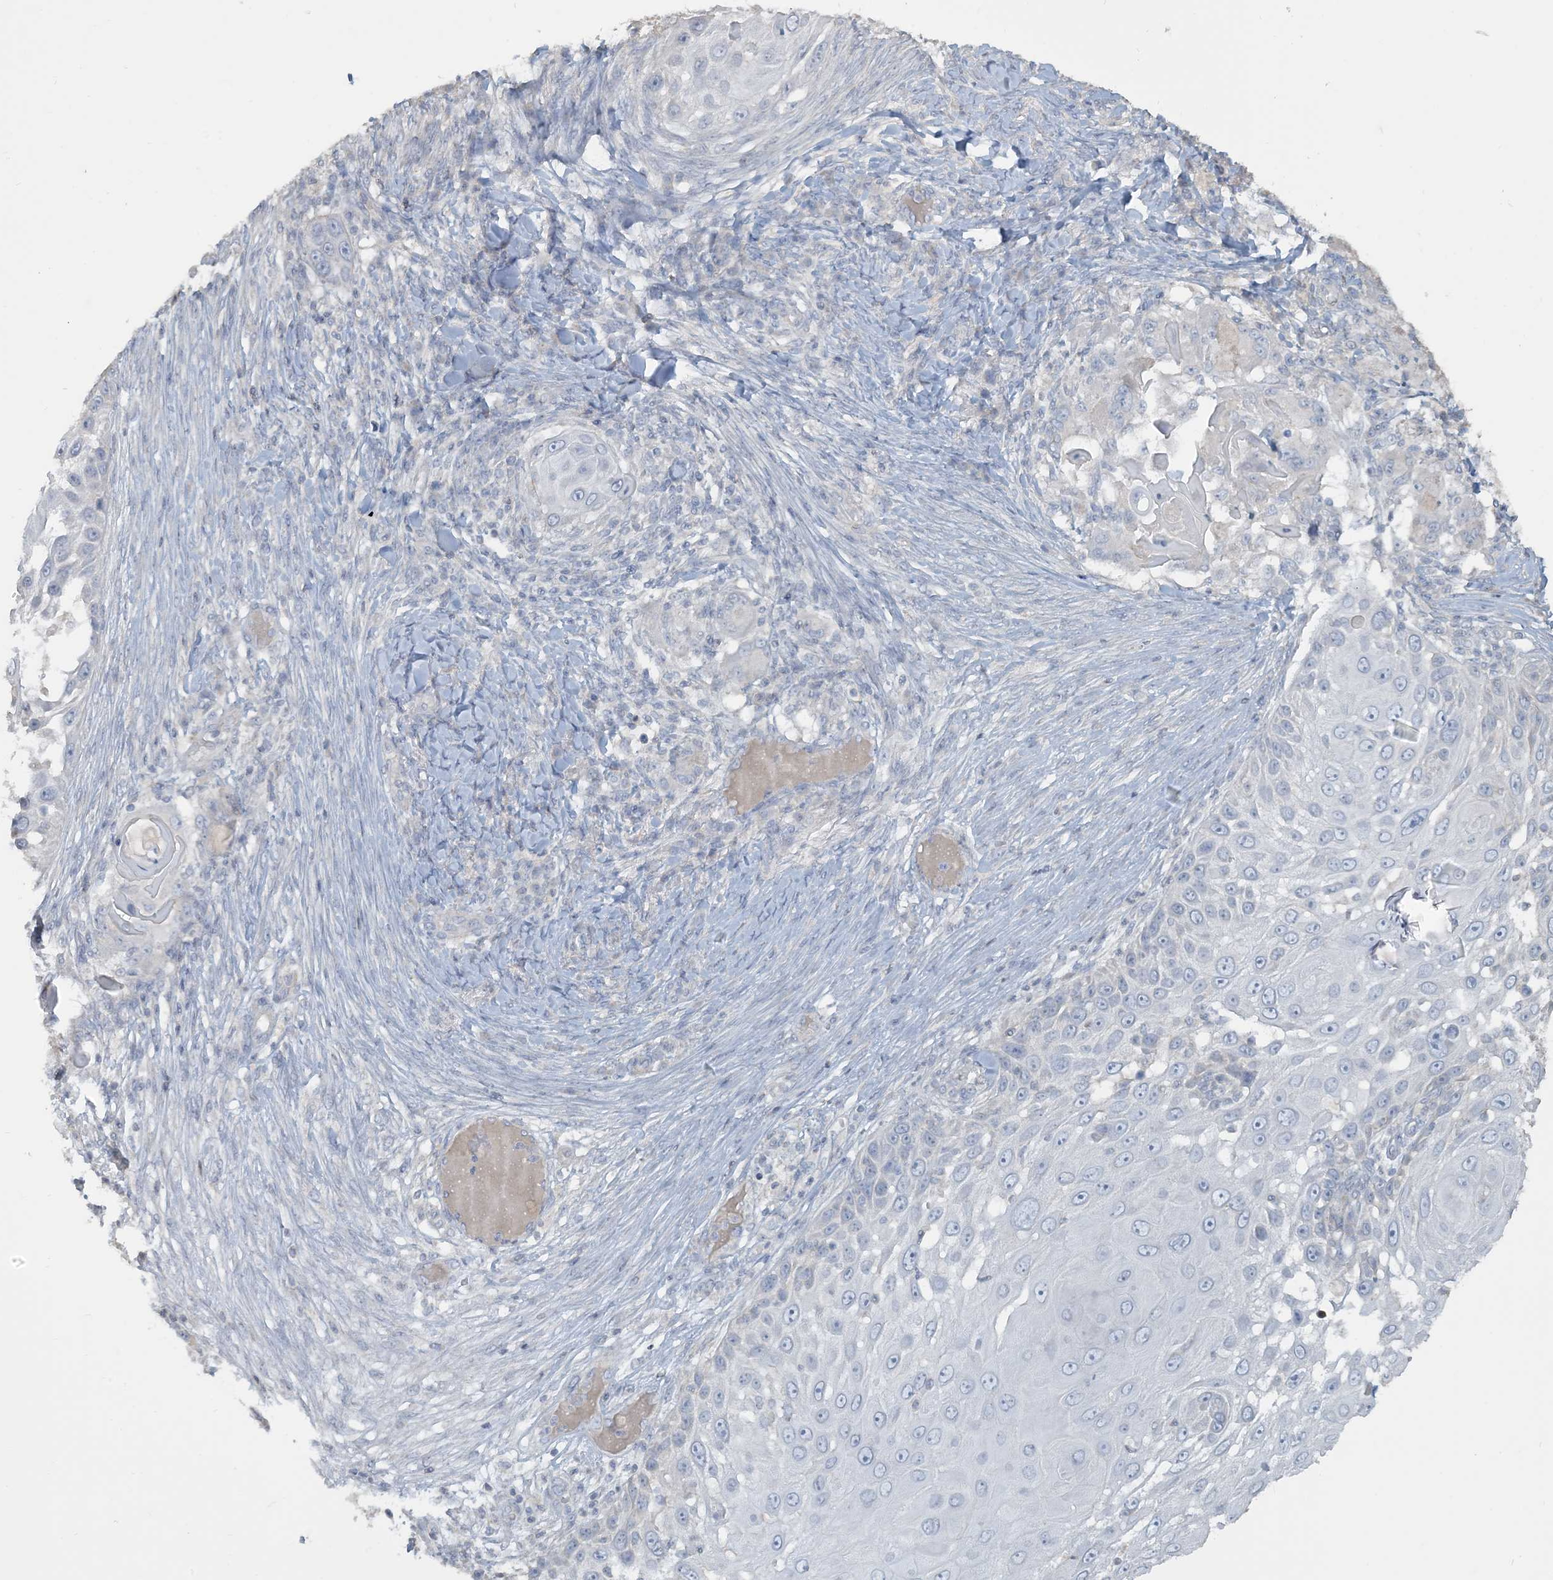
{"staining": {"intensity": "negative", "quantity": "none", "location": "none"}, "tissue": "skin cancer", "cell_type": "Tumor cells", "image_type": "cancer", "snomed": [{"axis": "morphology", "description": "Squamous cell carcinoma, NOS"}, {"axis": "topography", "description": "Skin"}], "caption": "IHC photomicrograph of neoplastic tissue: human skin cancer (squamous cell carcinoma) stained with DAB shows no significant protein expression in tumor cells. The staining was performed using DAB to visualize the protein expression in brown, while the nuclei were stained in blue with hematoxylin (Magnification: 20x).", "gene": "NPHS2", "patient": {"sex": "female", "age": 44}}